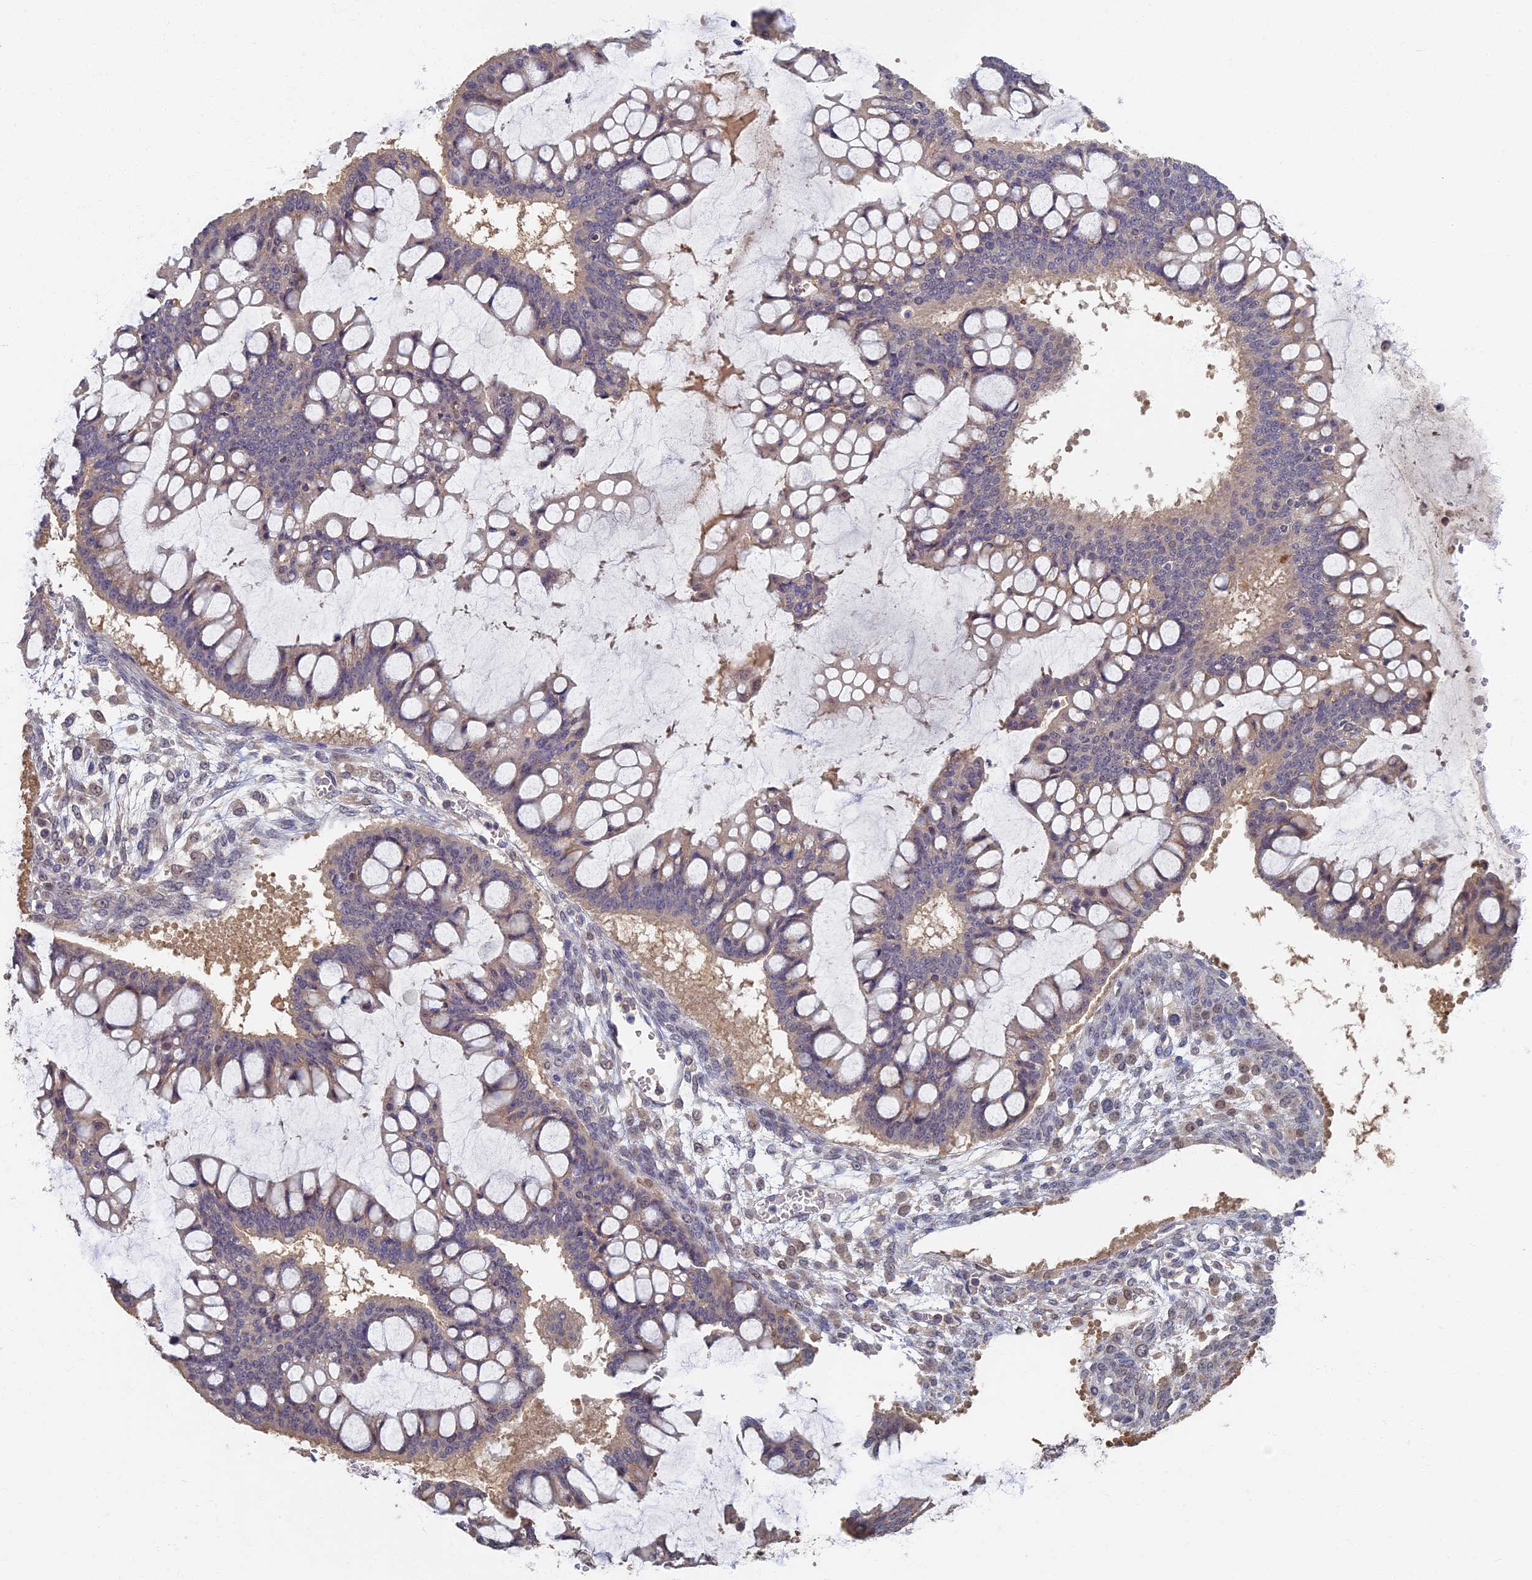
{"staining": {"intensity": "negative", "quantity": "none", "location": "none"}, "tissue": "ovarian cancer", "cell_type": "Tumor cells", "image_type": "cancer", "snomed": [{"axis": "morphology", "description": "Cystadenocarcinoma, mucinous, NOS"}, {"axis": "topography", "description": "Ovary"}], "caption": "Mucinous cystadenocarcinoma (ovarian) was stained to show a protein in brown. There is no significant expression in tumor cells. Brightfield microscopy of IHC stained with DAB (3,3'-diaminobenzidine) (brown) and hematoxylin (blue), captured at high magnification.", "gene": "RSPH3", "patient": {"sex": "female", "age": 73}}